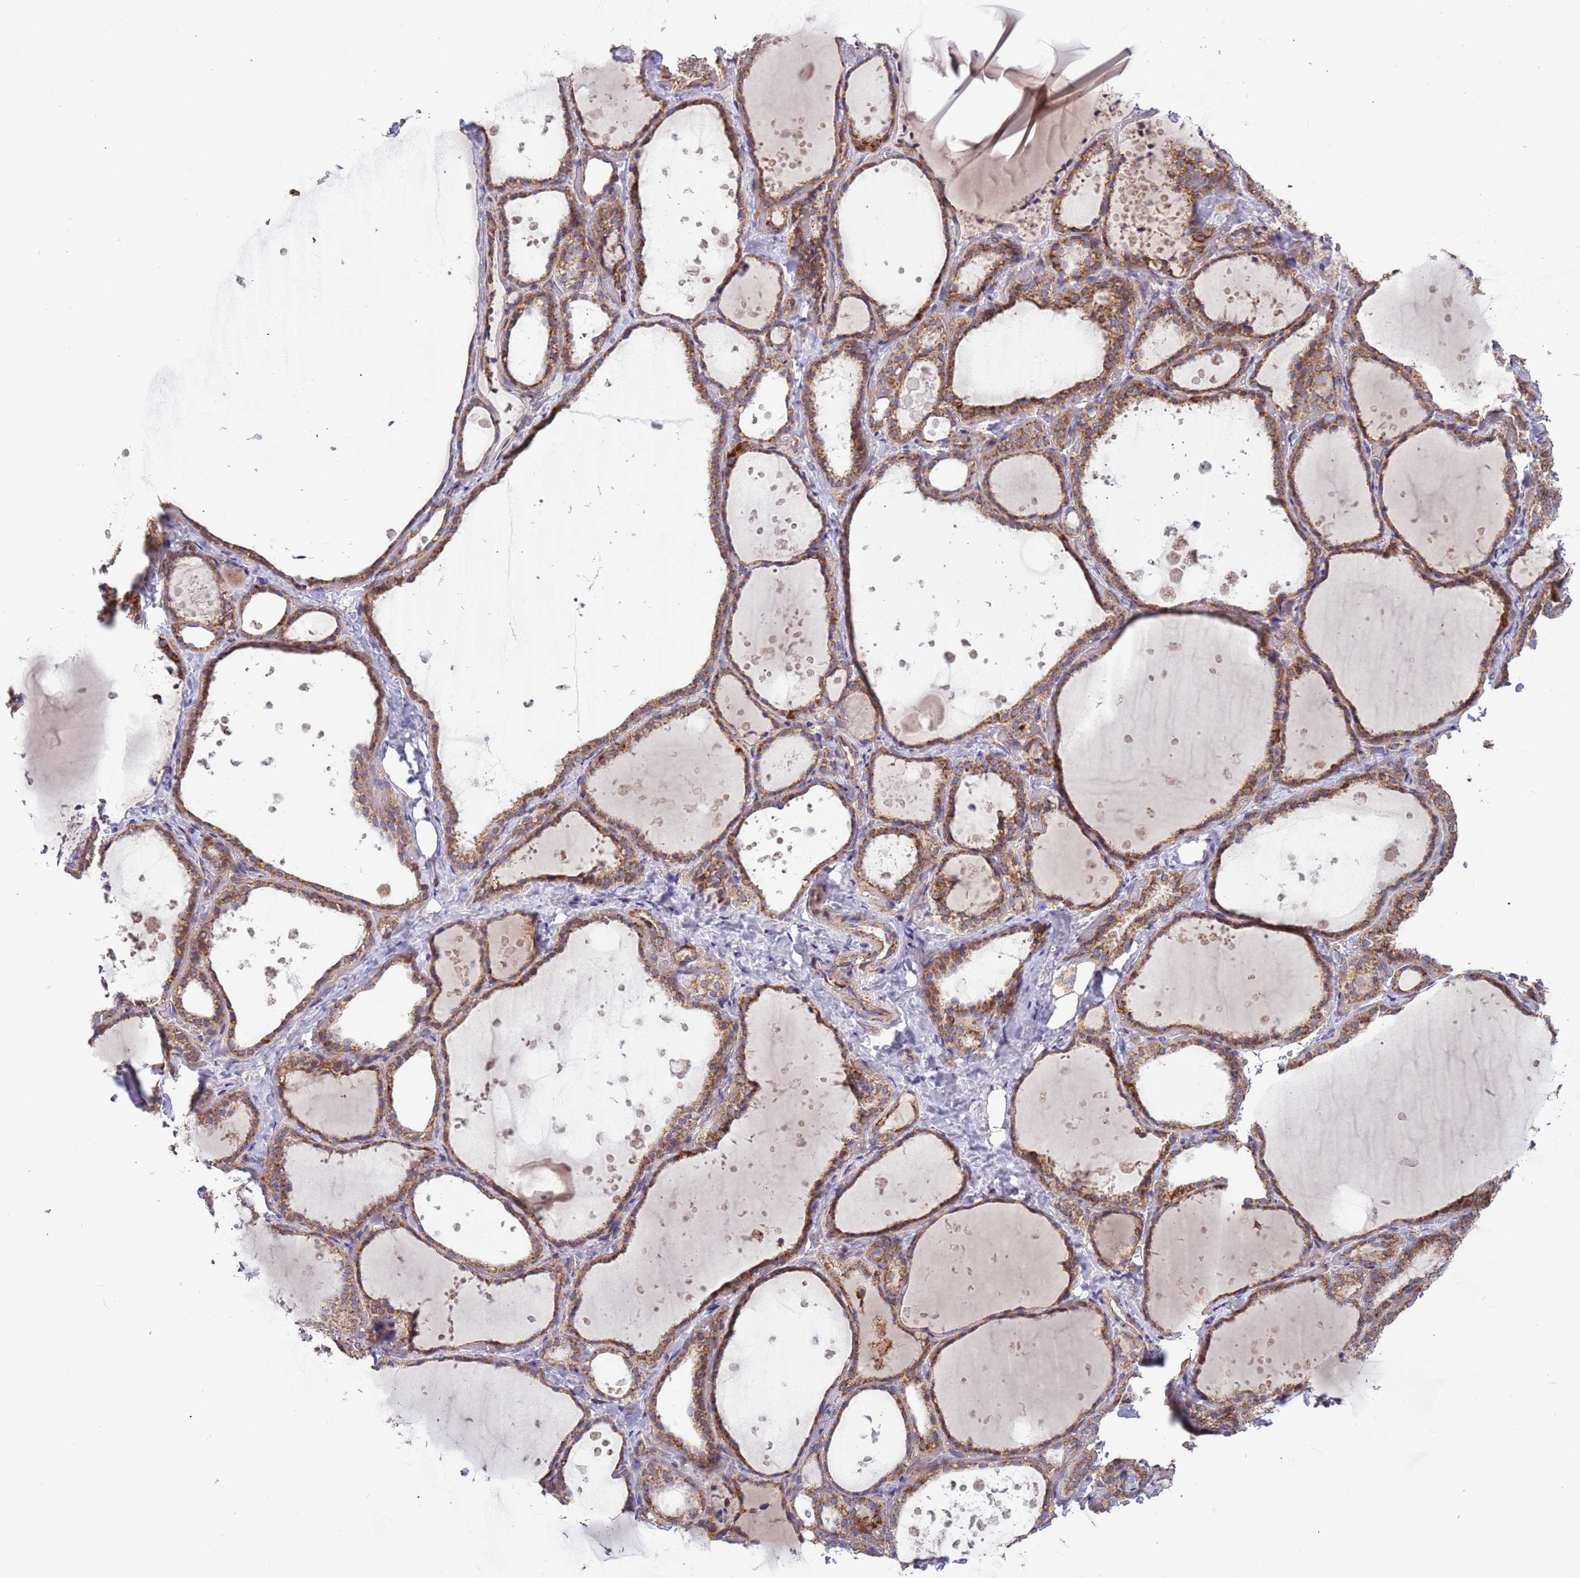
{"staining": {"intensity": "moderate", "quantity": ">75%", "location": "cytoplasmic/membranous"}, "tissue": "thyroid gland", "cell_type": "Glandular cells", "image_type": "normal", "snomed": [{"axis": "morphology", "description": "Normal tissue, NOS"}, {"axis": "topography", "description": "Thyroid gland"}], "caption": "The immunohistochemical stain labels moderate cytoplasmic/membranous expression in glandular cells of normal thyroid gland.", "gene": "IRS4", "patient": {"sex": "female", "age": 44}}